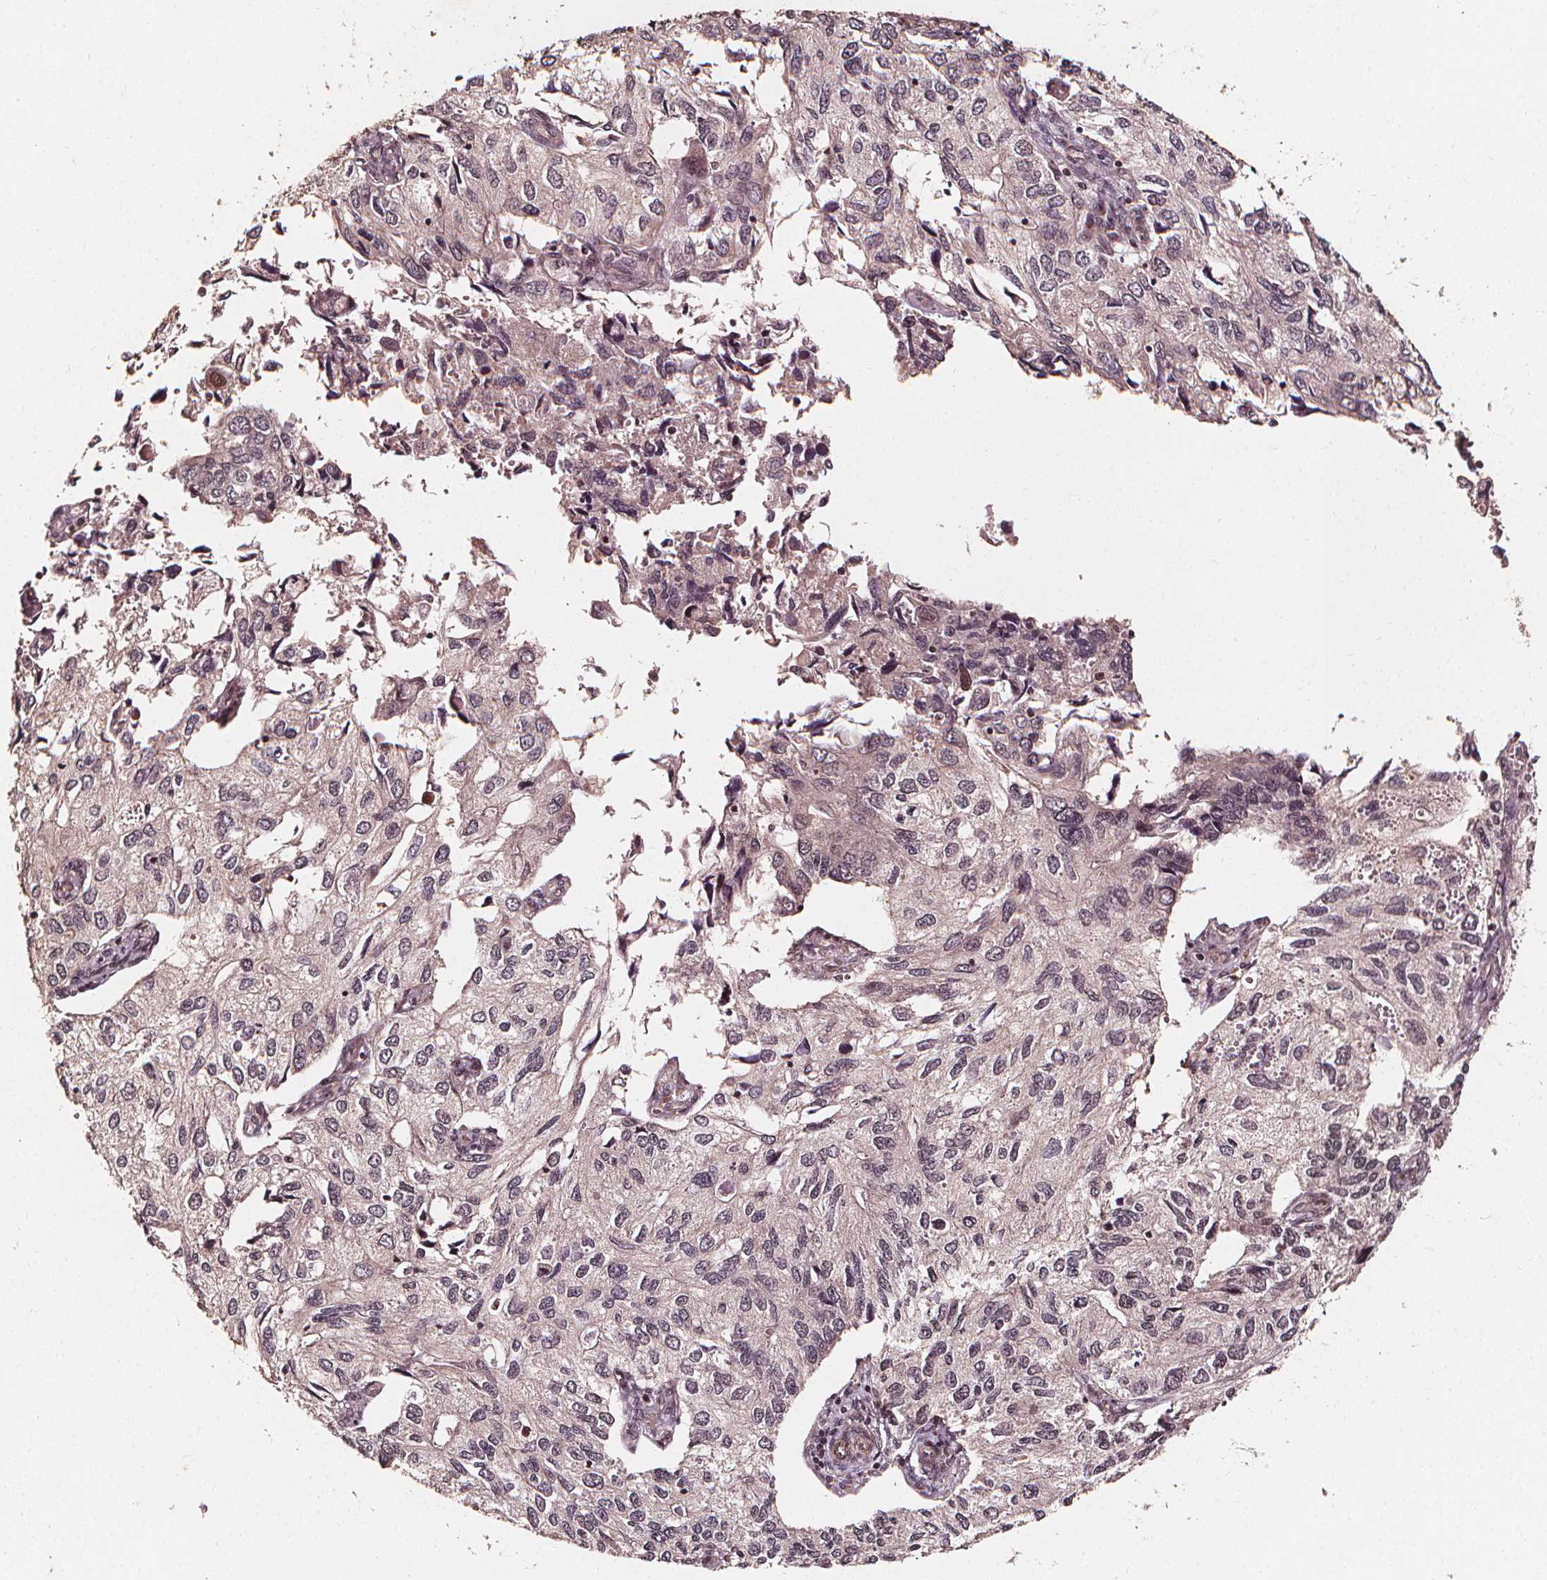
{"staining": {"intensity": "weak", "quantity": "<25%", "location": "nuclear"}, "tissue": "endometrial cancer", "cell_type": "Tumor cells", "image_type": "cancer", "snomed": [{"axis": "morphology", "description": "Carcinoma, NOS"}, {"axis": "topography", "description": "Uterus"}], "caption": "Immunohistochemical staining of human endometrial carcinoma displays no significant expression in tumor cells.", "gene": "EXOSC9", "patient": {"sex": "female", "age": 76}}